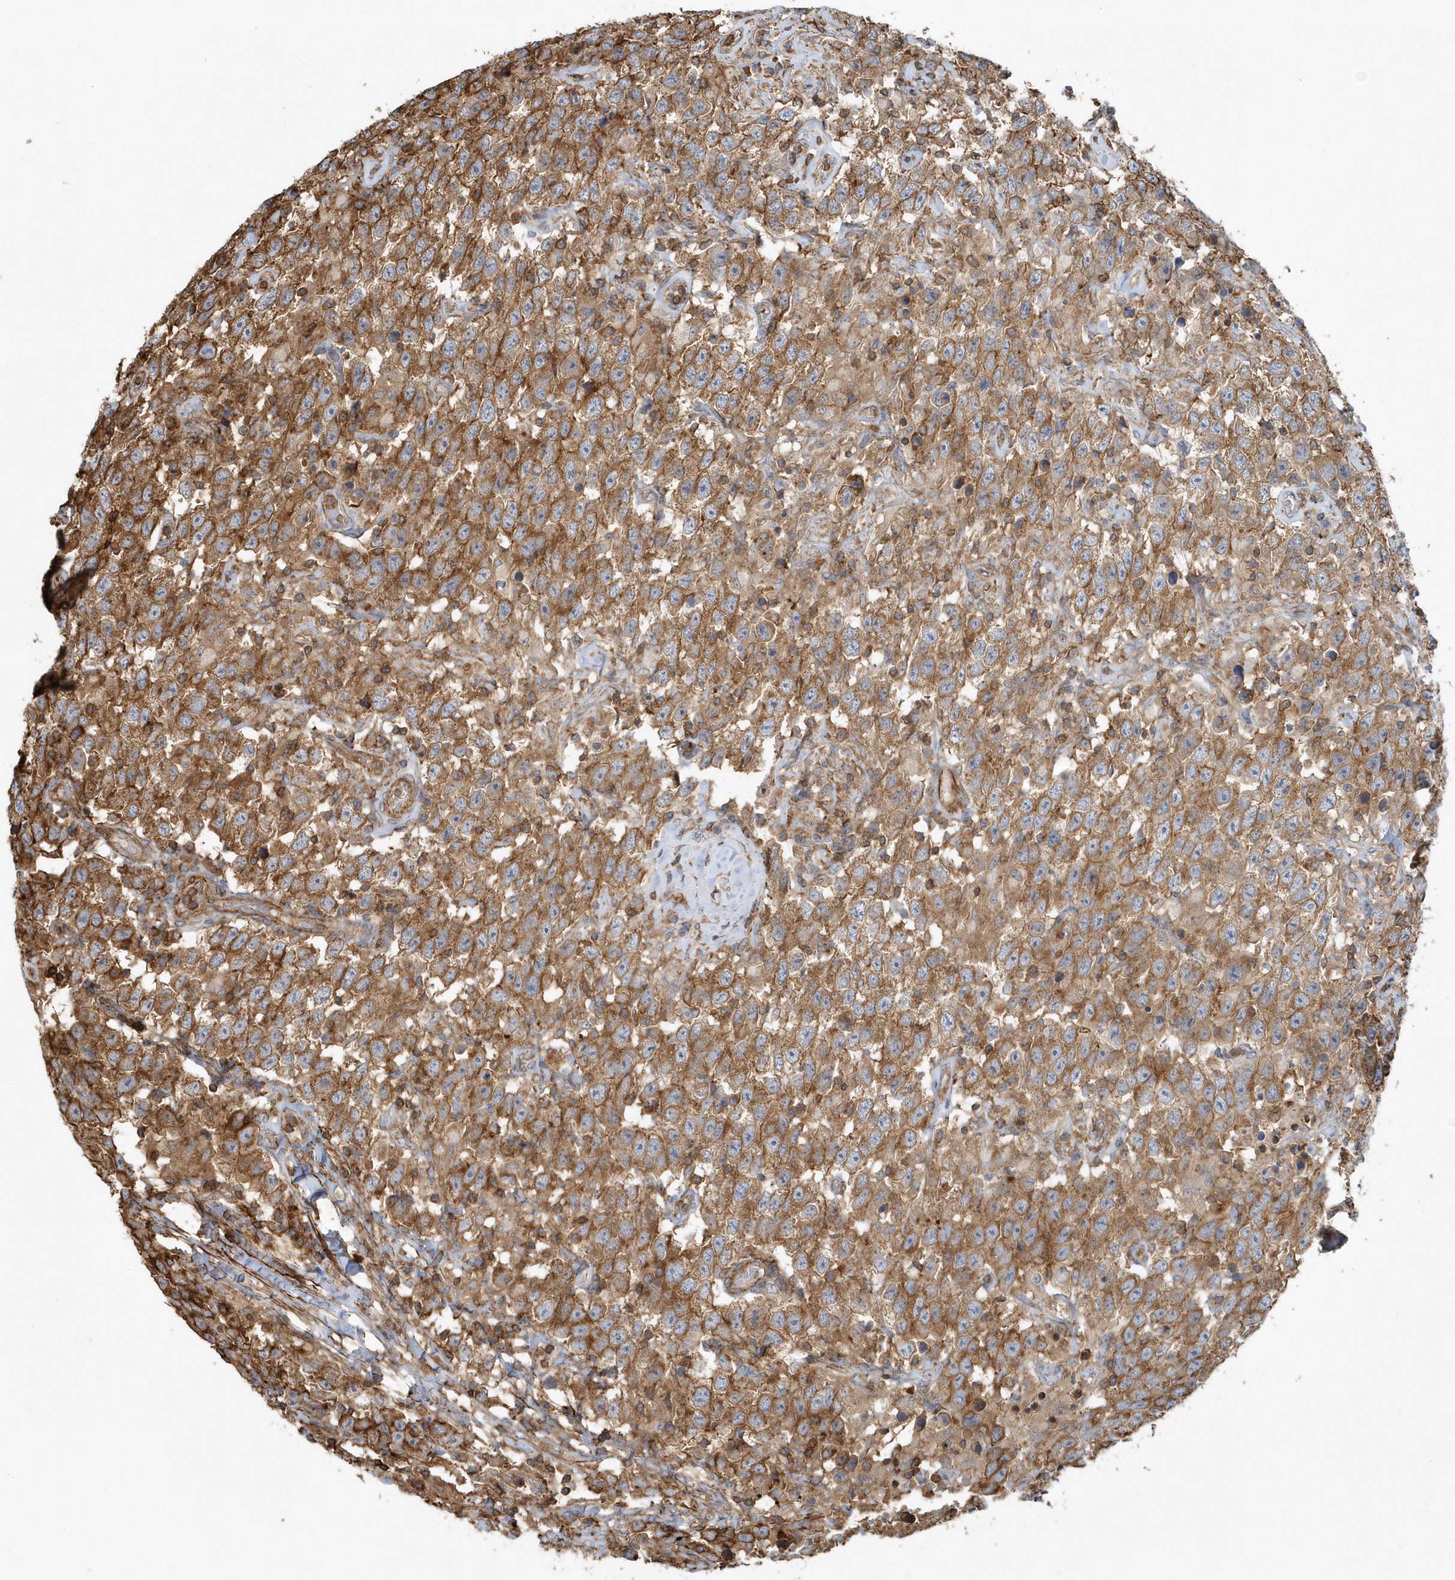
{"staining": {"intensity": "moderate", "quantity": ">75%", "location": "cytoplasmic/membranous"}, "tissue": "testis cancer", "cell_type": "Tumor cells", "image_type": "cancer", "snomed": [{"axis": "morphology", "description": "Seminoma, NOS"}, {"axis": "topography", "description": "Testis"}], "caption": "Human testis cancer stained for a protein (brown) displays moderate cytoplasmic/membranous positive staining in approximately >75% of tumor cells.", "gene": "MMUT", "patient": {"sex": "male", "age": 41}}